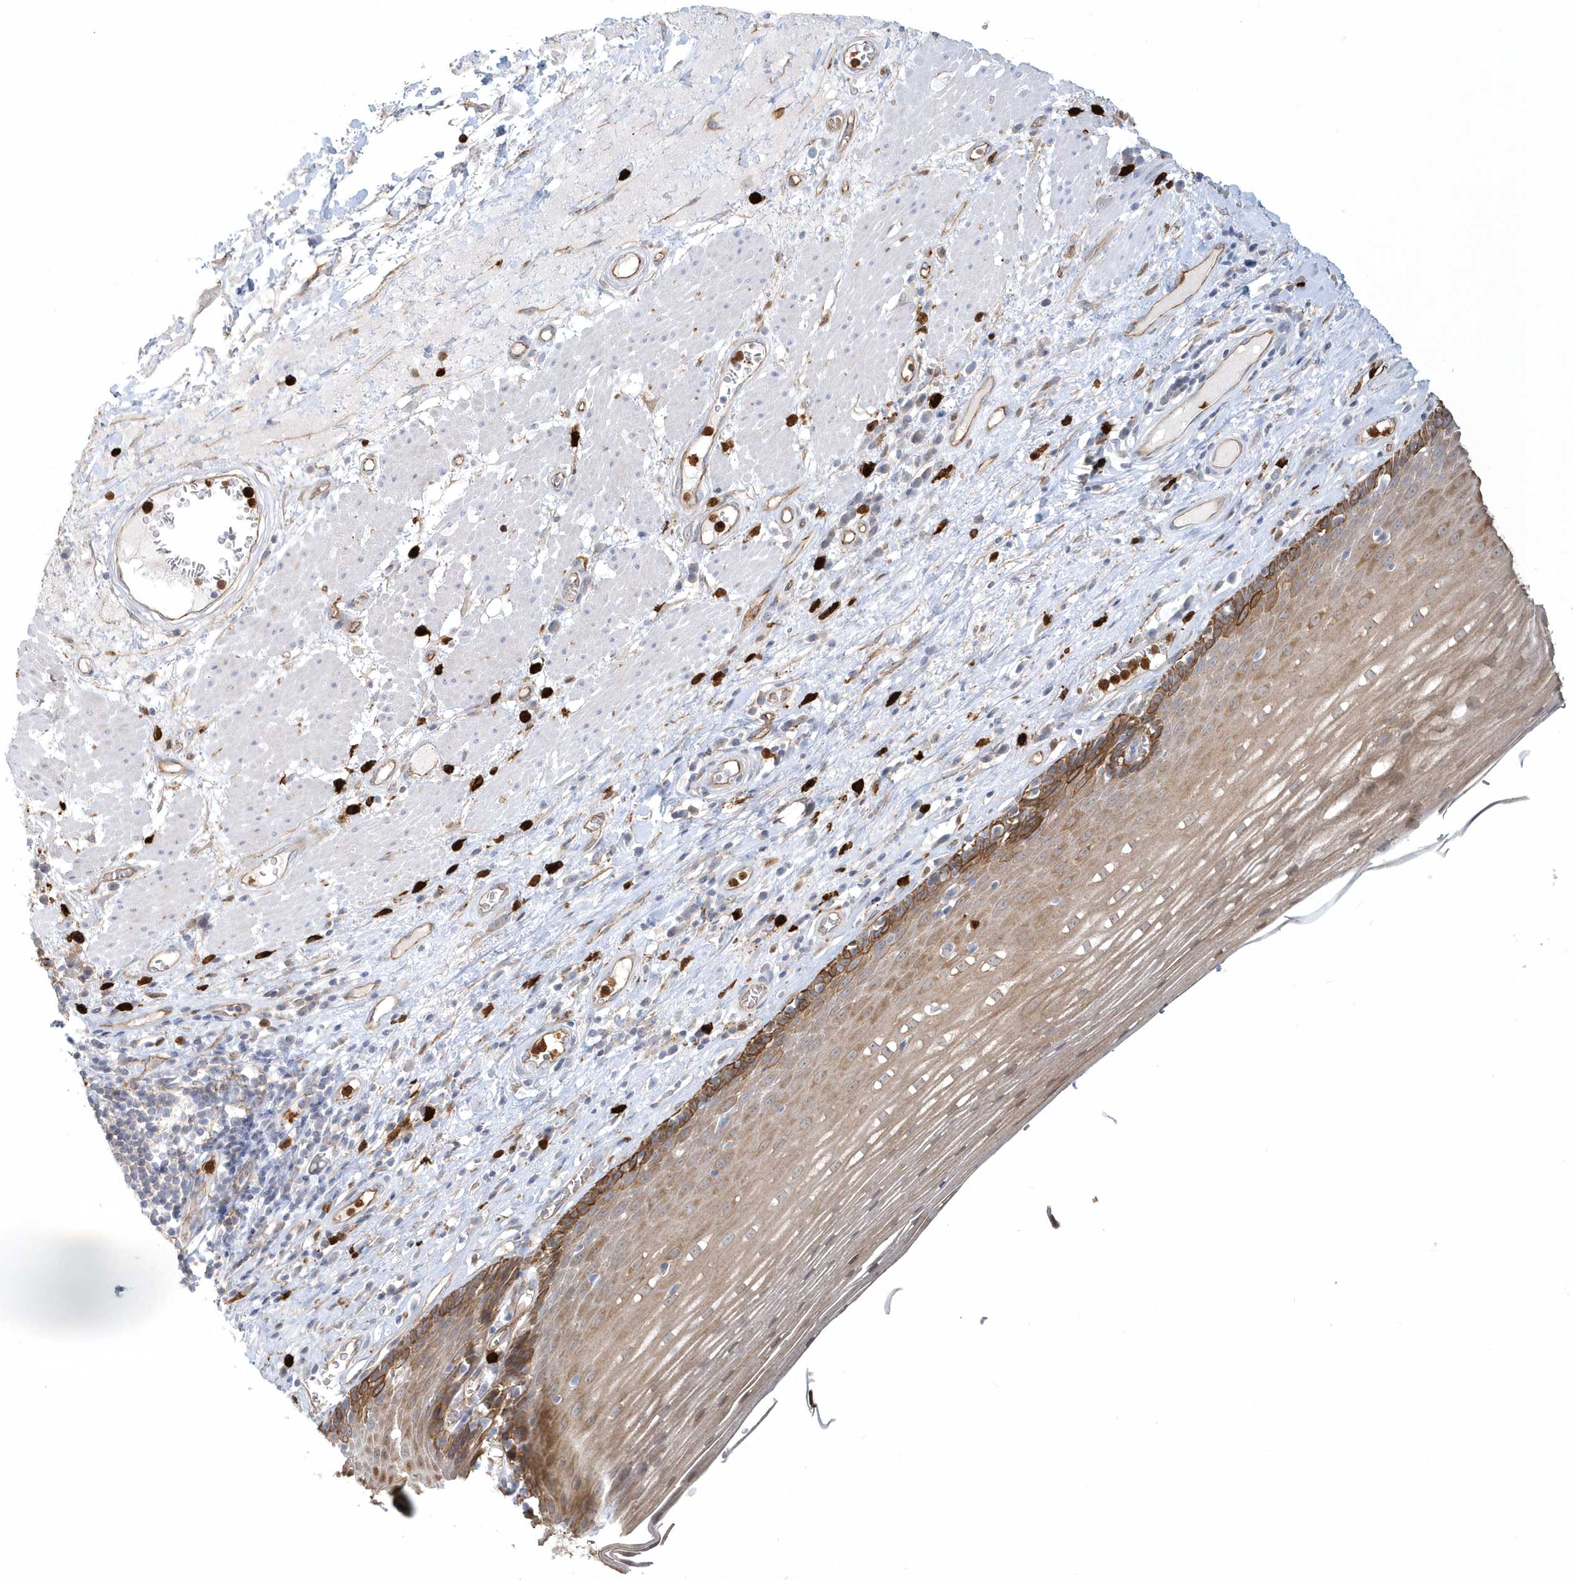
{"staining": {"intensity": "moderate", "quantity": "25%-75%", "location": "cytoplasmic/membranous"}, "tissue": "esophagus", "cell_type": "Squamous epithelial cells", "image_type": "normal", "snomed": [{"axis": "morphology", "description": "Normal tissue, NOS"}, {"axis": "topography", "description": "Esophagus"}], "caption": "Immunohistochemical staining of unremarkable human esophagus displays medium levels of moderate cytoplasmic/membranous positivity in about 25%-75% of squamous epithelial cells.", "gene": "DNAH1", "patient": {"sex": "male", "age": 62}}